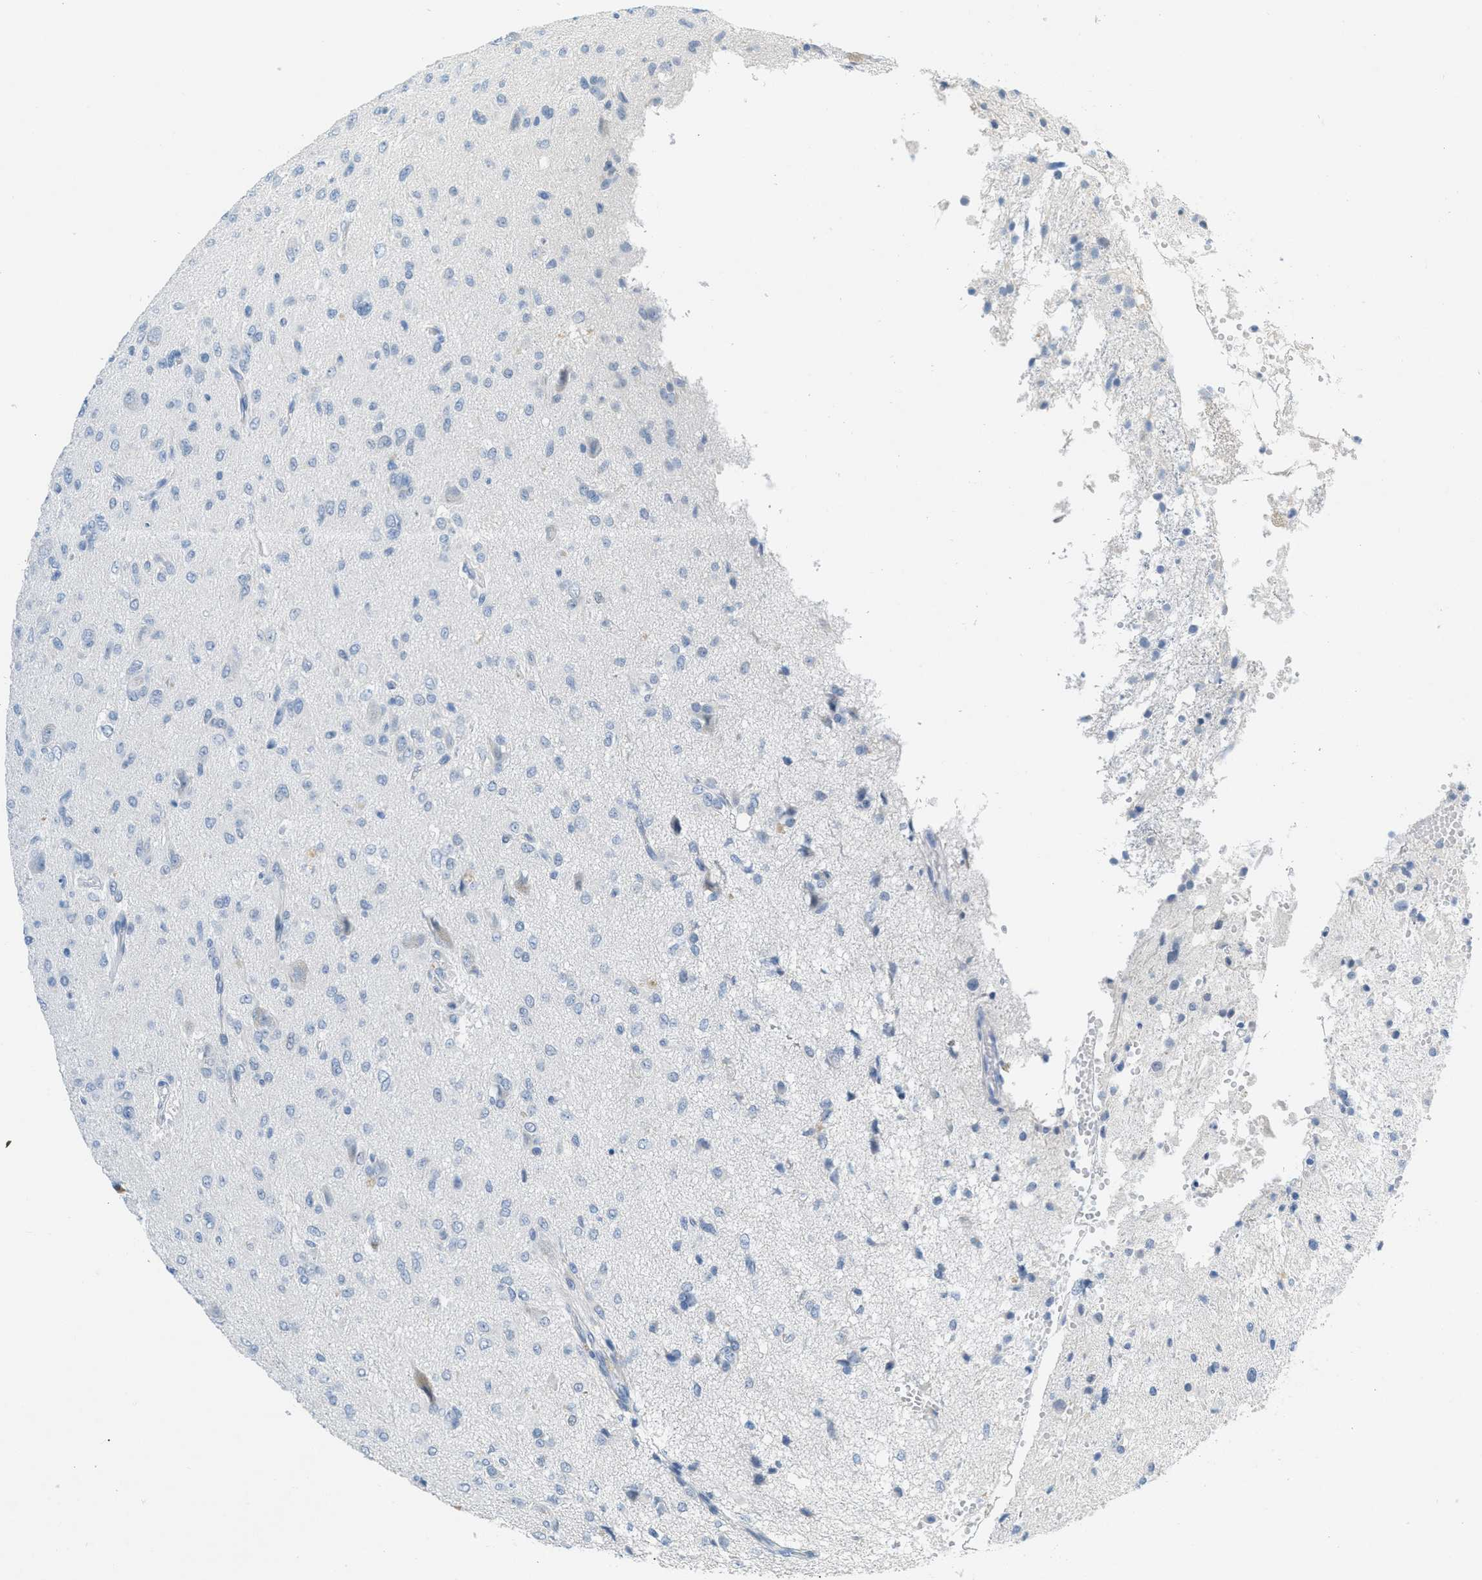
{"staining": {"intensity": "negative", "quantity": "none", "location": "none"}, "tissue": "glioma", "cell_type": "Tumor cells", "image_type": "cancer", "snomed": [{"axis": "morphology", "description": "Glioma, malignant, High grade"}, {"axis": "topography", "description": "Brain"}], "caption": "DAB (3,3'-diaminobenzidine) immunohistochemical staining of human malignant glioma (high-grade) reveals no significant positivity in tumor cells.", "gene": "HSF2", "patient": {"sex": "female", "age": 59}}